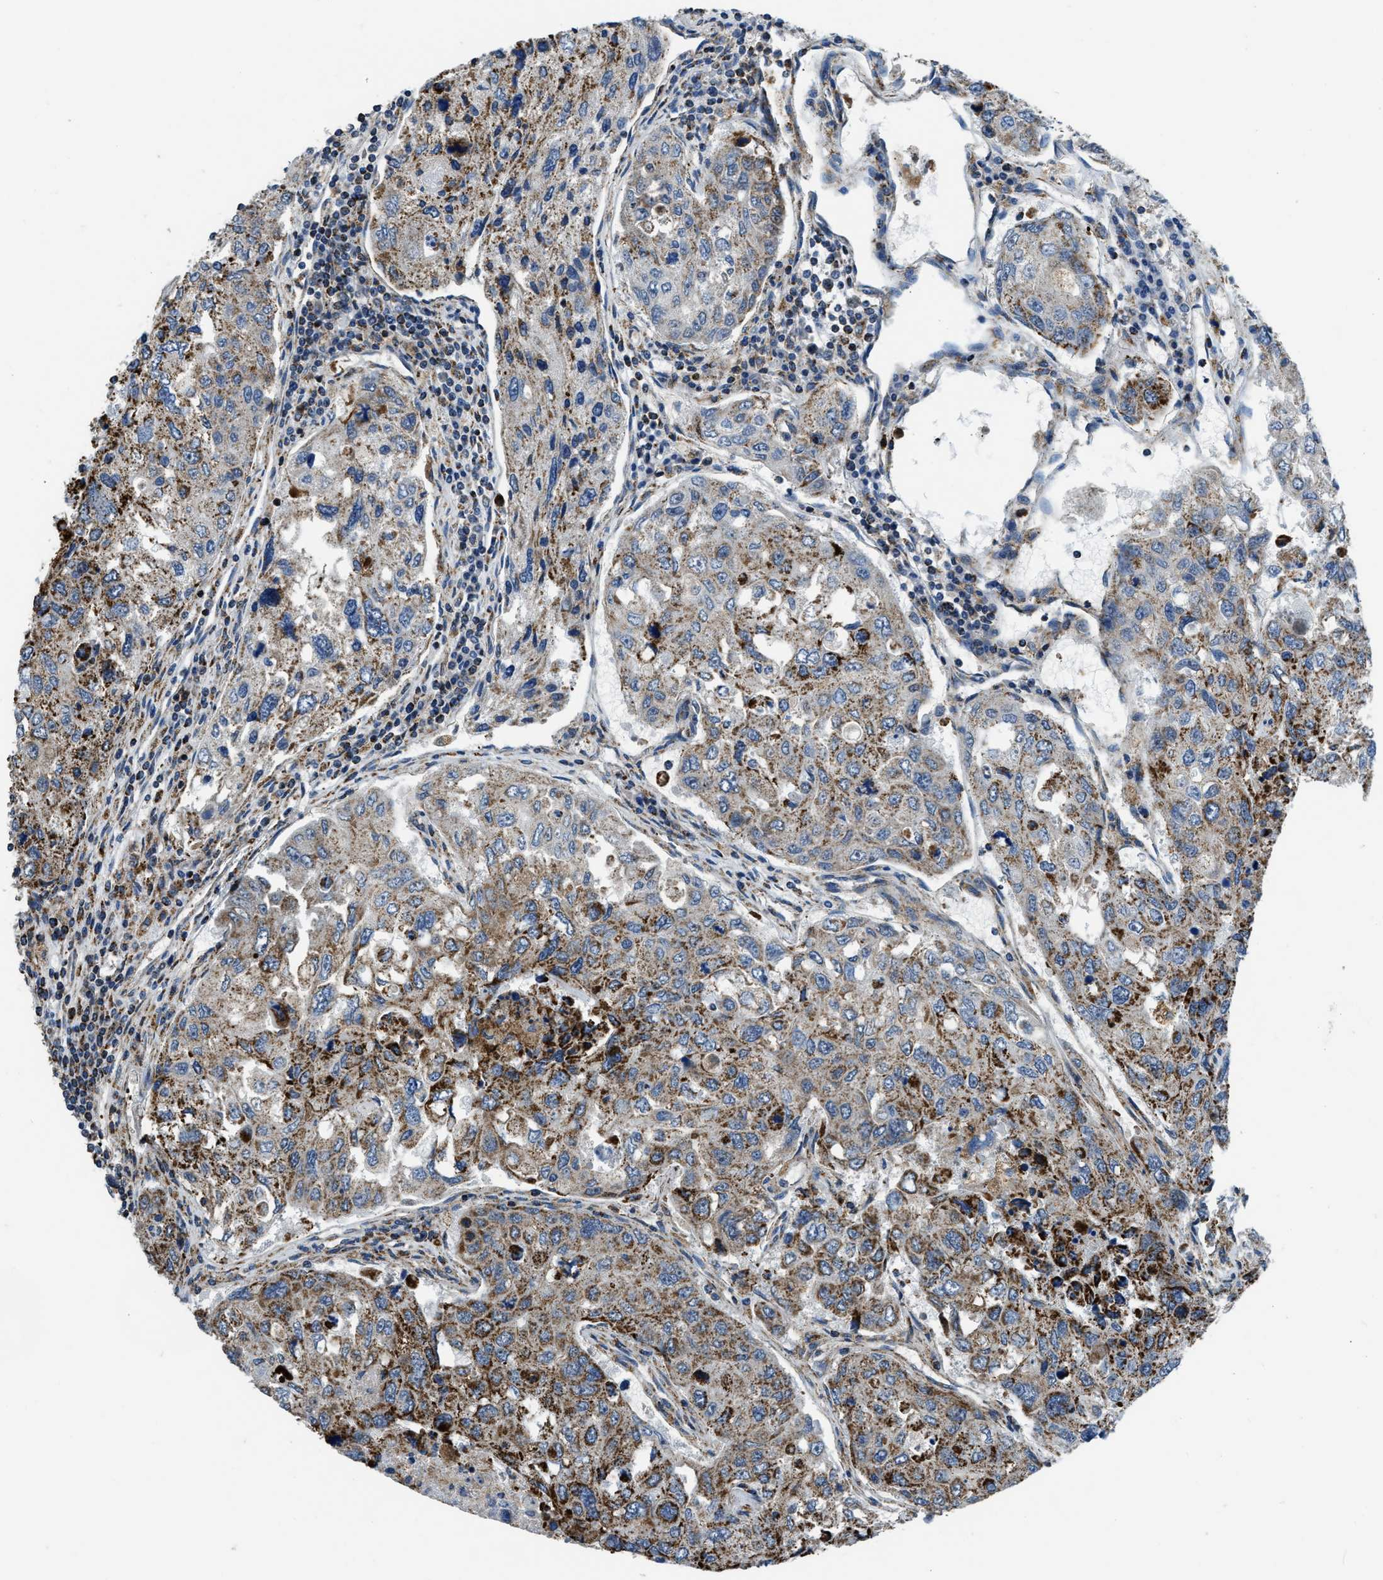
{"staining": {"intensity": "moderate", "quantity": "25%-75%", "location": "cytoplasmic/membranous"}, "tissue": "urothelial cancer", "cell_type": "Tumor cells", "image_type": "cancer", "snomed": [{"axis": "morphology", "description": "Urothelial carcinoma, High grade"}, {"axis": "topography", "description": "Lymph node"}, {"axis": "topography", "description": "Urinary bladder"}], "caption": "Urothelial cancer was stained to show a protein in brown. There is medium levels of moderate cytoplasmic/membranous expression in approximately 25%-75% of tumor cells. The staining was performed using DAB, with brown indicating positive protein expression. Nuclei are stained blue with hematoxylin.", "gene": "GSDME", "patient": {"sex": "male", "age": 51}}